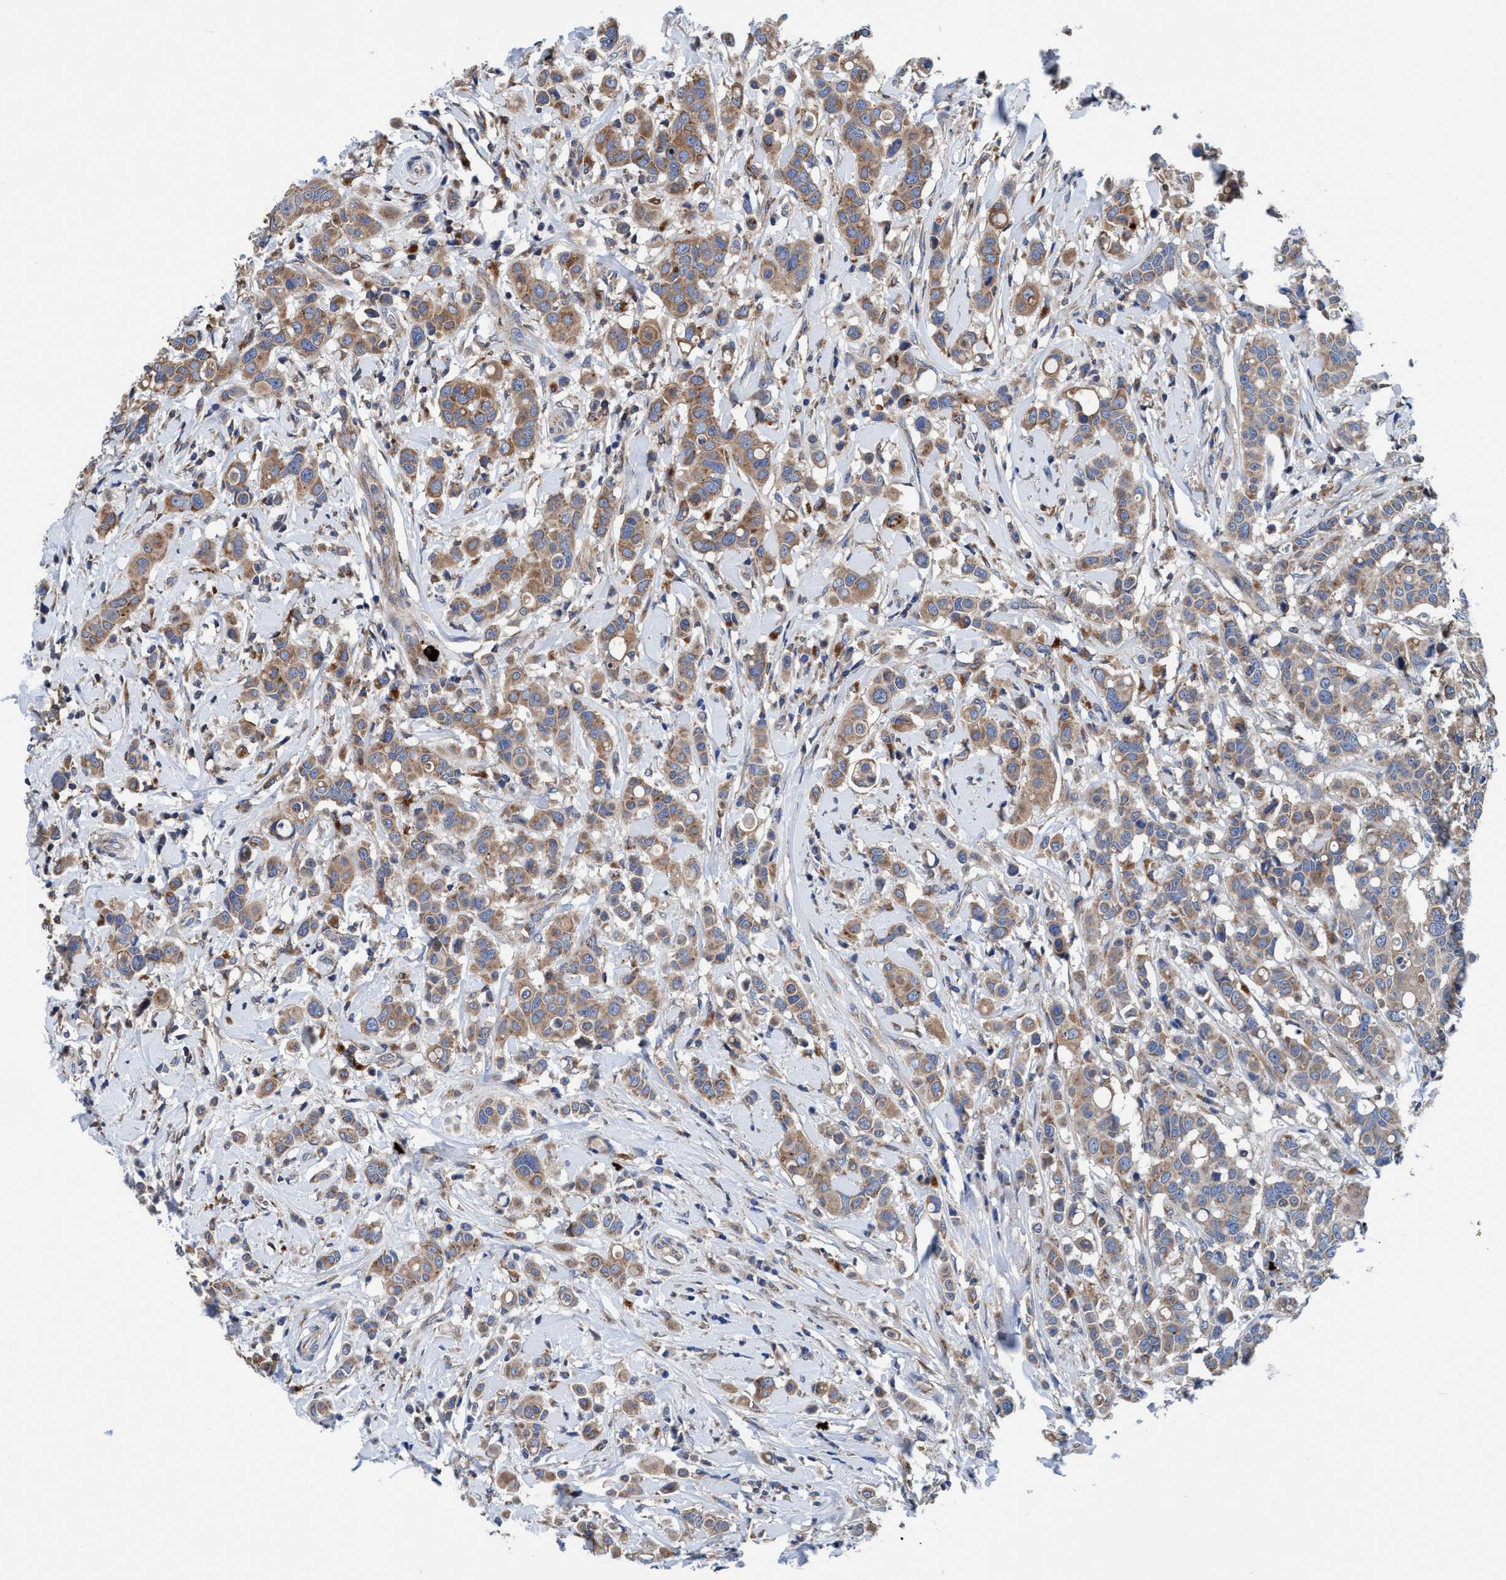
{"staining": {"intensity": "moderate", "quantity": ">75%", "location": "cytoplasmic/membranous"}, "tissue": "breast cancer", "cell_type": "Tumor cells", "image_type": "cancer", "snomed": [{"axis": "morphology", "description": "Duct carcinoma"}, {"axis": "topography", "description": "Breast"}], "caption": "Invasive ductal carcinoma (breast) stained with immunohistochemistry demonstrates moderate cytoplasmic/membranous staining in about >75% of tumor cells. (Brightfield microscopy of DAB IHC at high magnification).", "gene": "ENDOG", "patient": {"sex": "female", "age": 27}}